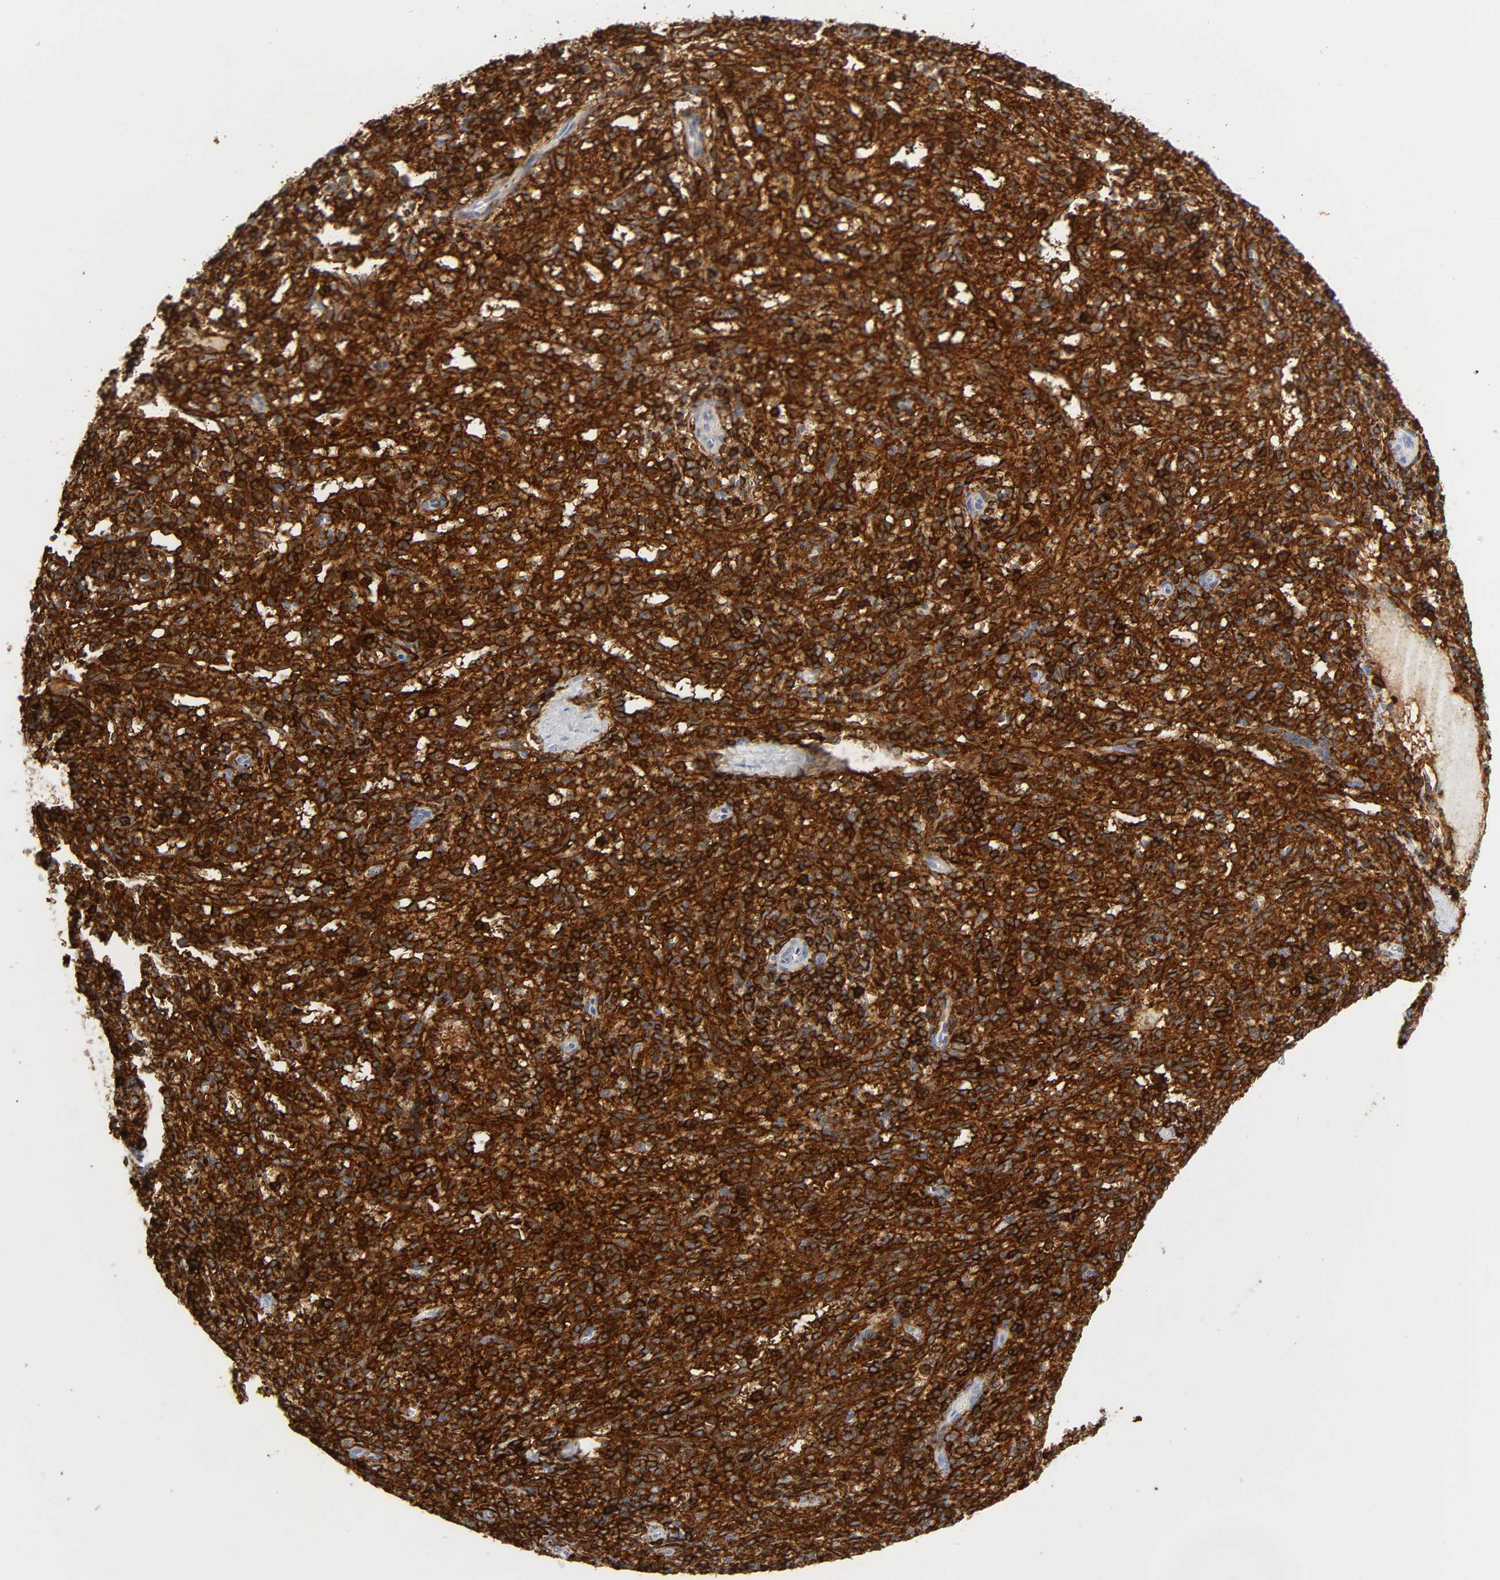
{"staining": {"intensity": "strong", "quantity": ">75%", "location": "cytoplasmic/membranous"}, "tissue": "spleen", "cell_type": "Cells in red pulp", "image_type": "normal", "snomed": [{"axis": "morphology", "description": "Normal tissue, NOS"}, {"axis": "topography", "description": "Spleen"}], "caption": "Immunohistochemistry (IHC) of unremarkable spleen demonstrates high levels of strong cytoplasmic/membranous staining in about >75% of cells in red pulp.", "gene": "LYN", "patient": {"sex": "female", "age": 10}}